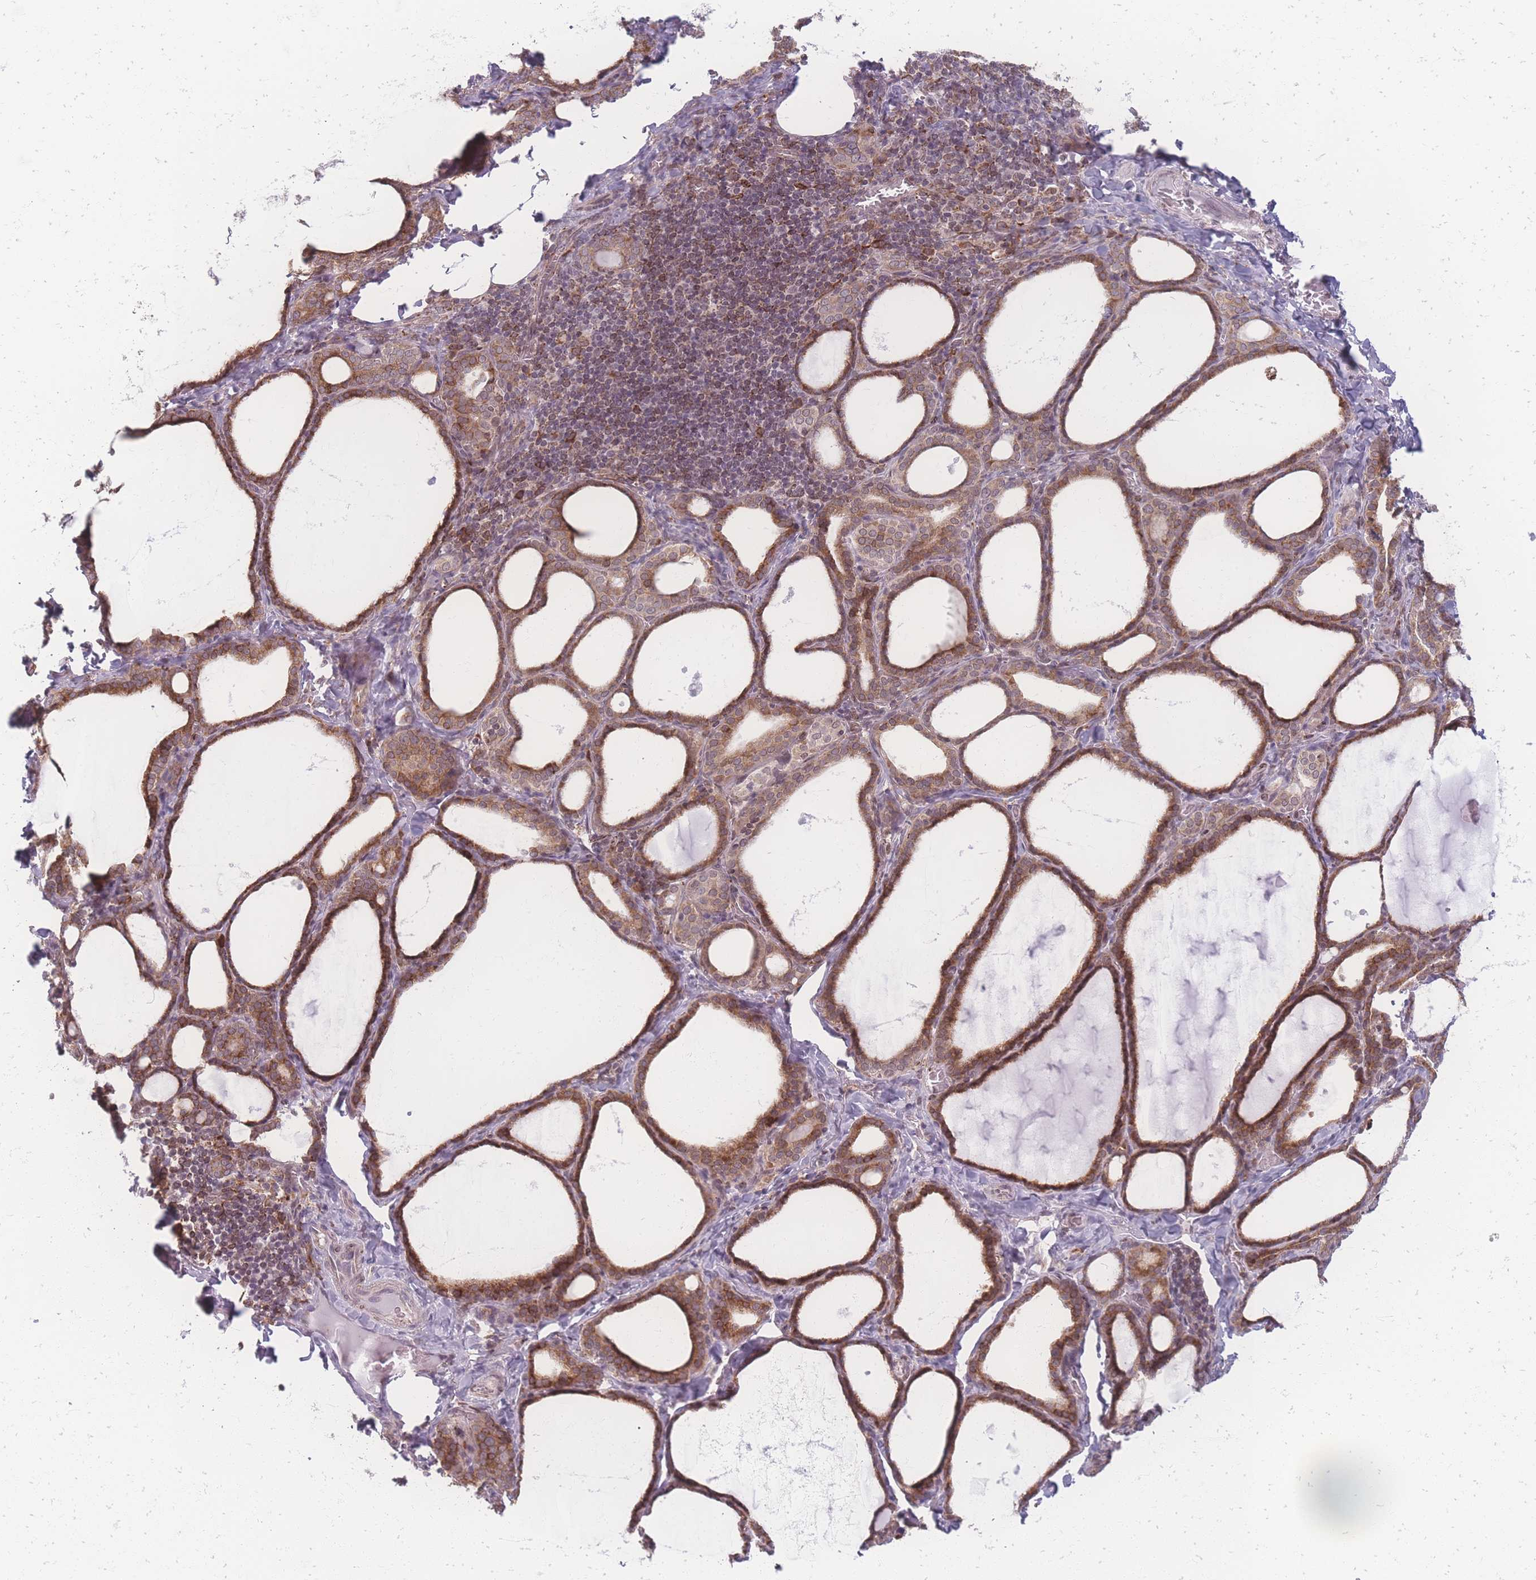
{"staining": {"intensity": "moderate", "quantity": ">75%", "location": "cytoplasmic/membranous,nuclear"}, "tissue": "thyroid gland", "cell_type": "Glandular cells", "image_type": "normal", "snomed": [{"axis": "morphology", "description": "Normal tissue, NOS"}, {"axis": "topography", "description": "Thyroid gland"}], "caption": "A photomicrograph of human thyroid gland stained for a protein reveals moderate cytoplasmic/membranous,nuclear brown staining in glandular cells.", "gene": "ZC3H13", "patient": {"sex": "female", "age": 39}}